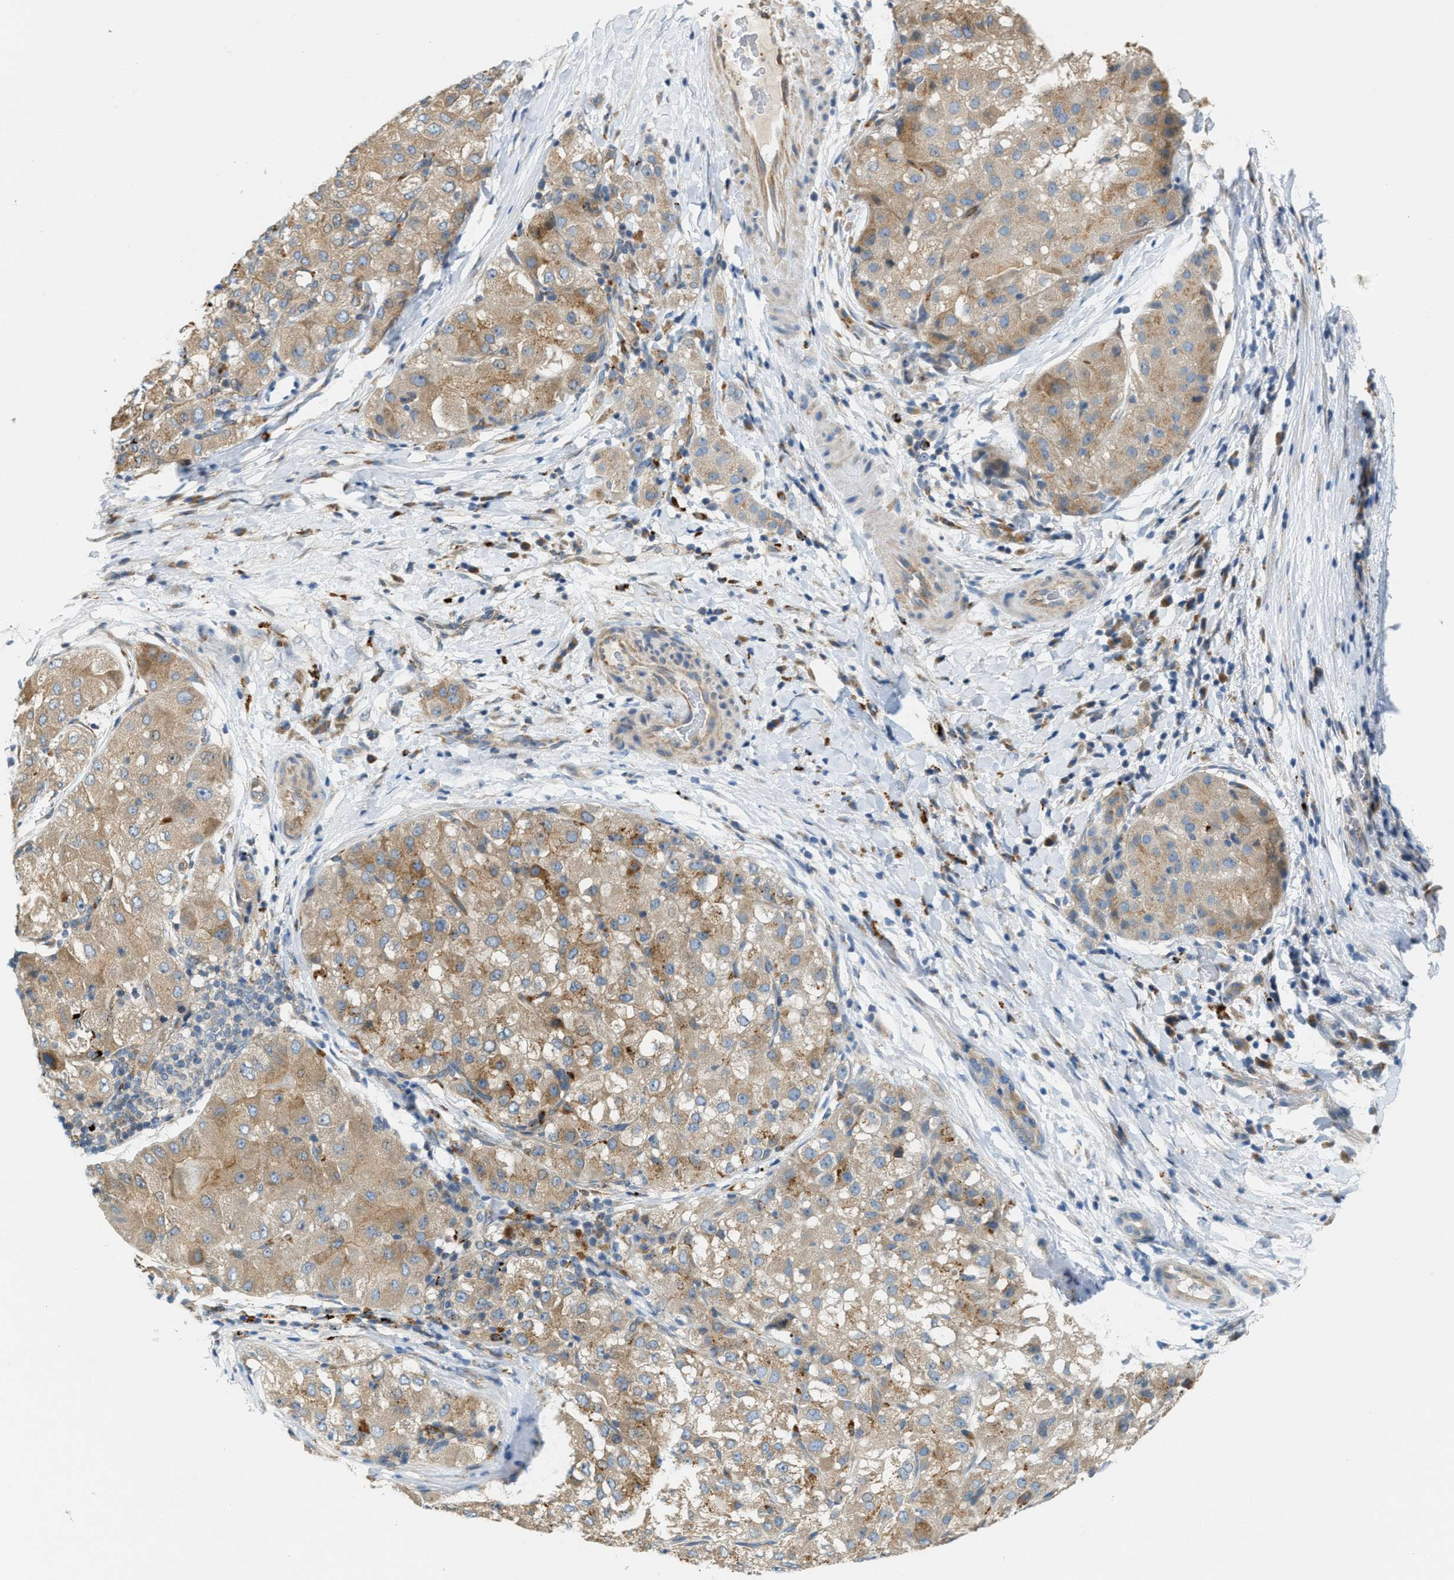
{"staining": {"intensity": "moderate", "quantity": ">75%", "location": "cytoplasmic/membranous"}, "tissue": "liver cancer", "cell_type": "Tumor cells", "image_type": "cancer", "snomed": [{"axis": "morphology", "description": "Carcinoma, Hepatocellular, NOS"}, {"axis": "topography", "description": "Liver"}], "caption": "This photomicrograph demonstrates immunohistochemistry staining of hepatocellular carcinoma (liver), with medium moderate cytoplasmic/membranous positivity in about >75% of tumor cells.", "gene": "KLHDC10", "patient": {"sex": "male", "age": 80}}